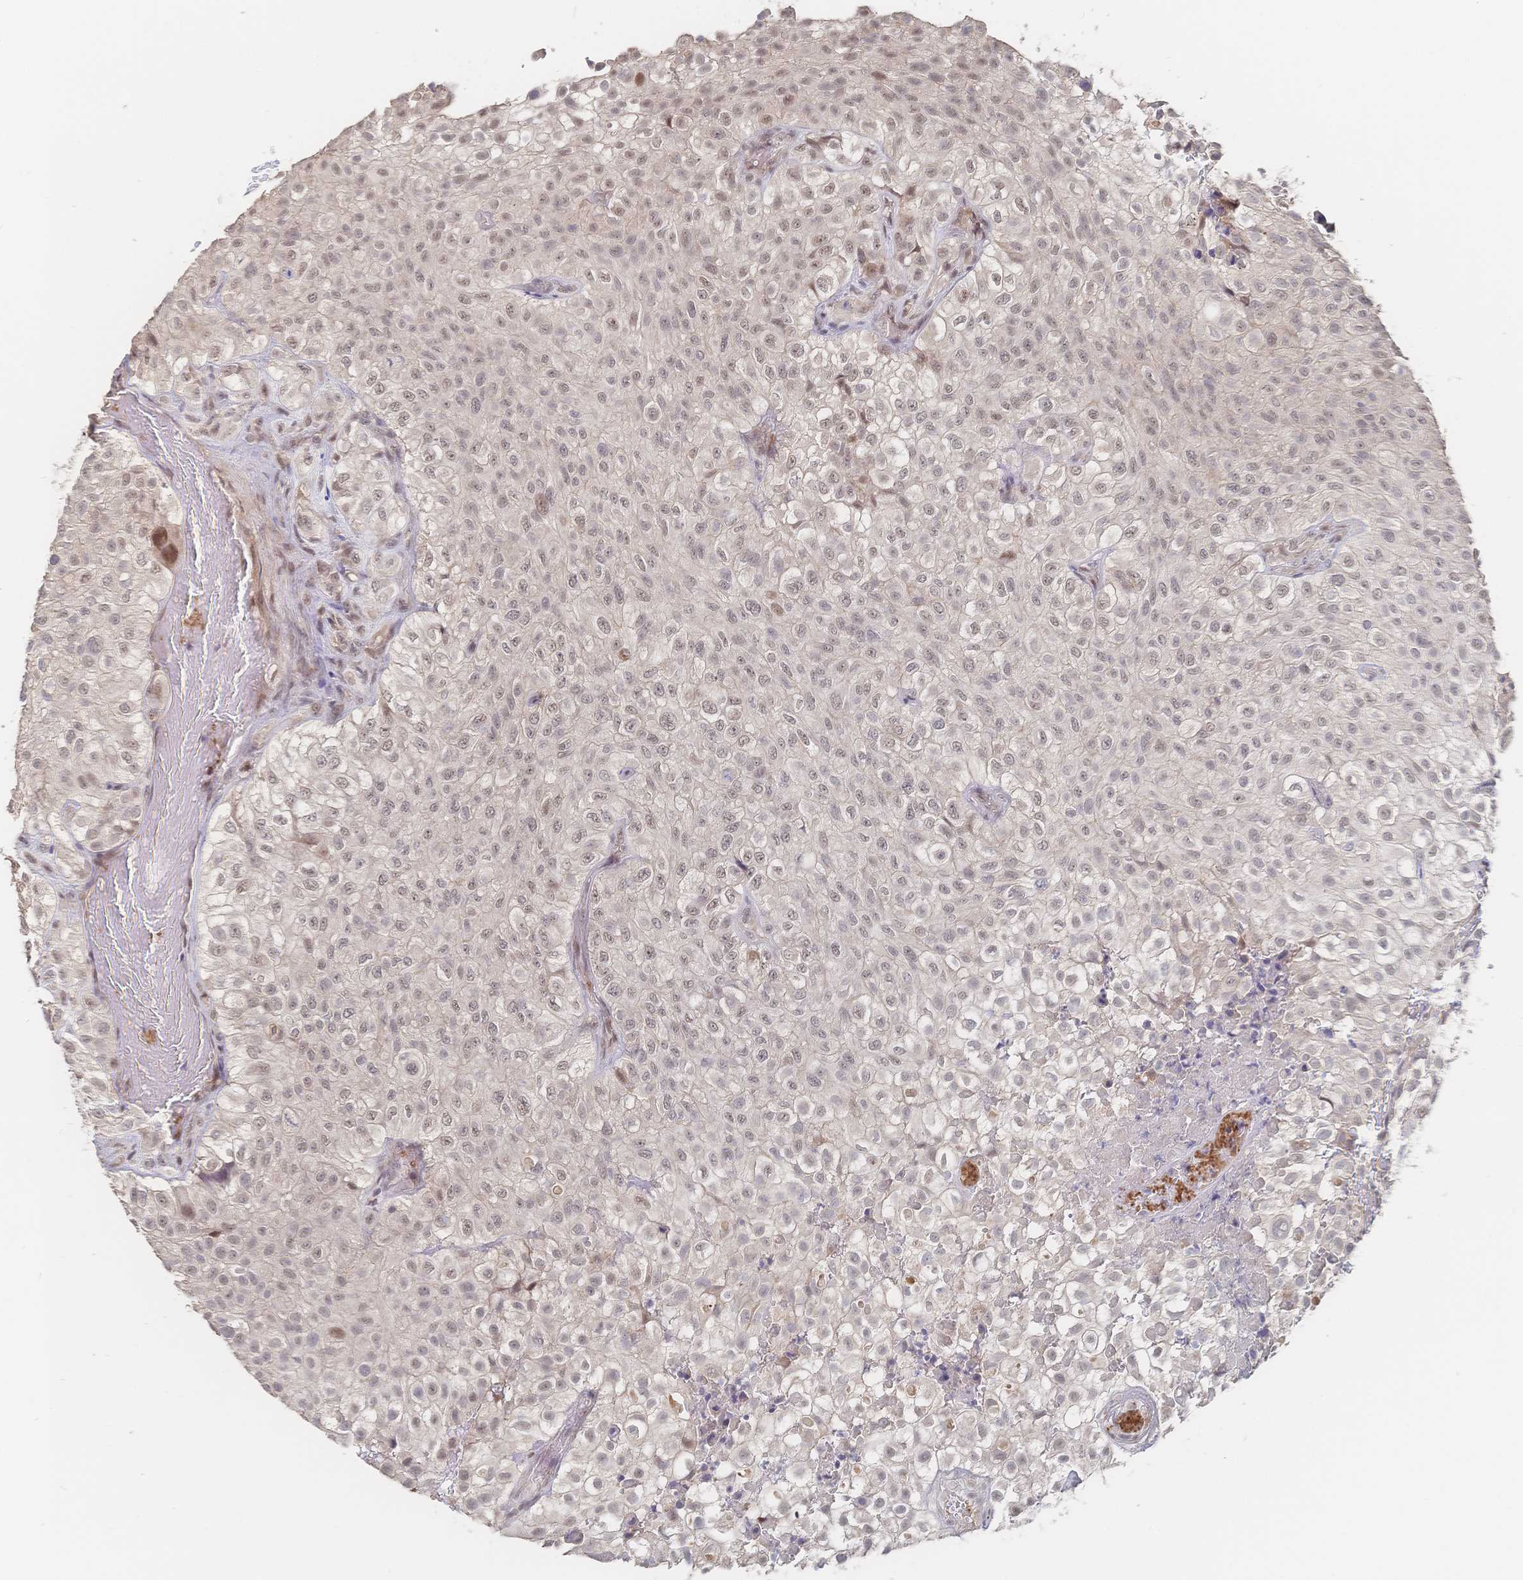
{"staining": {"intensity": "weak", "quantity": ">75%", "location": "nuclear"}, "tissue": "urothelial cancer", "cell_type": "Tumor cells", "image_type": "cancer", "snomed": [{"axis": "morphology", "description": "Urothelial carcinoma, High grade"}, {"axis": "topography", "description": "Urinary bladder"}], "caption": "Protein expression analysis of human urothelial cancer reveals weak nuclear staining in approximately >75% of tumor cells.", "gene": "LRP5", "patient": {"sex": "male", "age": 56}}